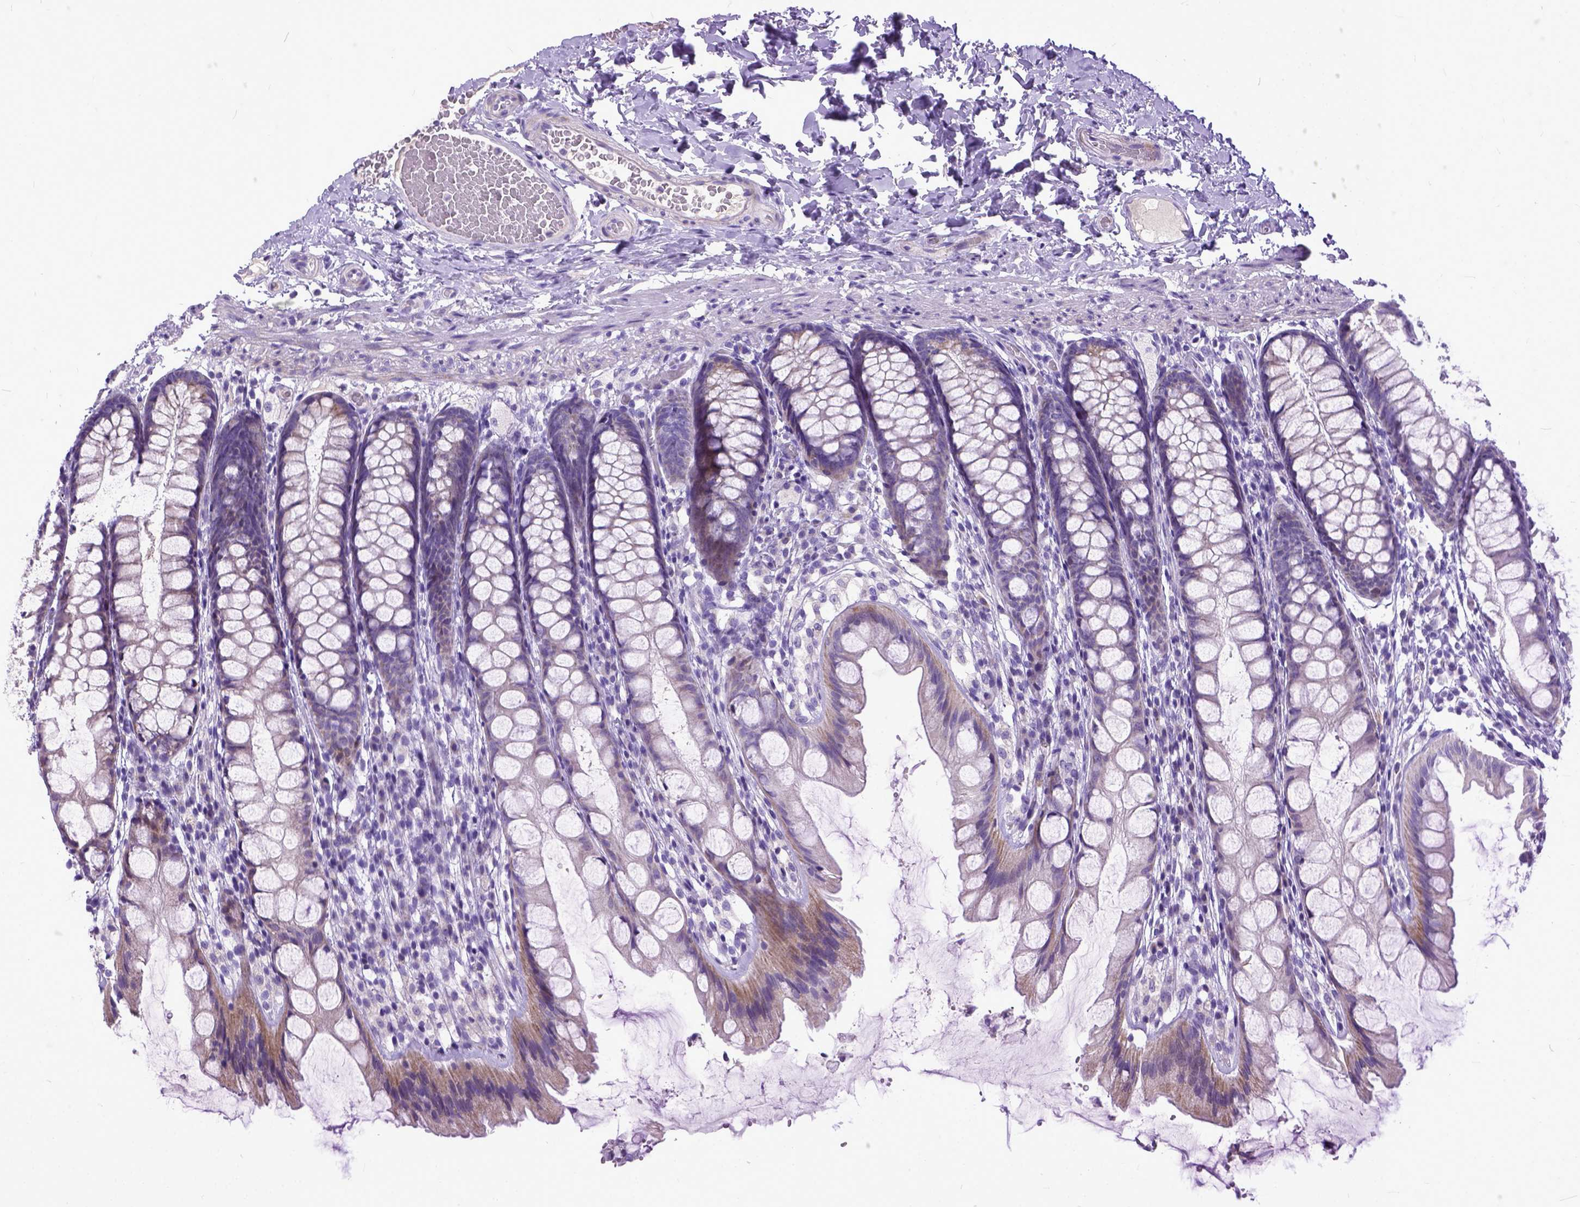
{"staining": {"intensity": "negative", "quantity": "none", "location": "none"}, "tissue": "colon", "cell_type": "Endothelial cells", "image_type": "normal", "snomed": [{"axis": "morphology", "description": "Normal tissue, NOS"}, {"axis": "topography", "description": "Colon"}], "caption": "Normal colon was stained to show a protein in brown. There is no significant expression in endothelial cells. Nuclei are stained in blue.", "gene": "PLK5", "patient": {"sex": "male", "age": 47}}